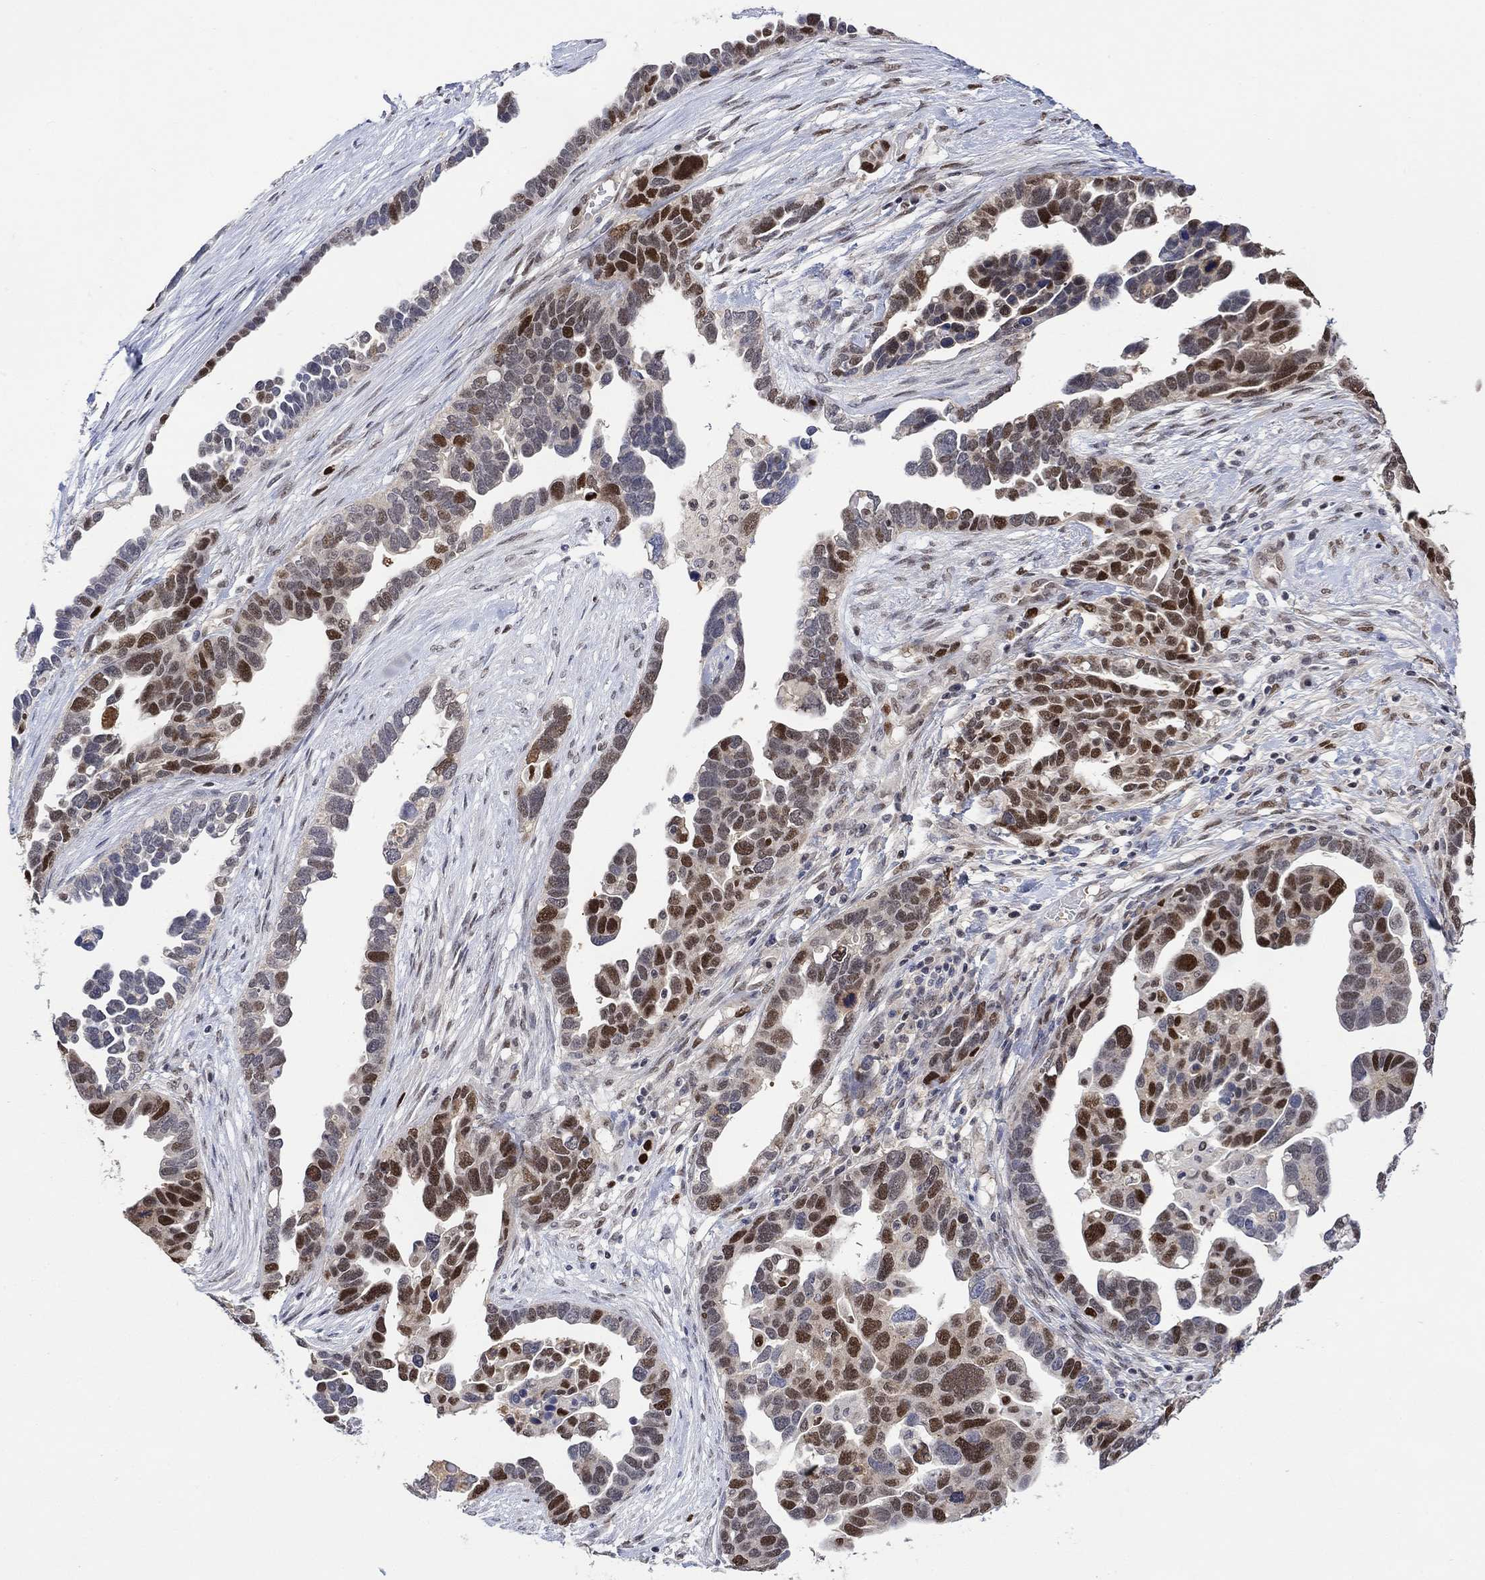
{"staining": {"intensity": "moderate", "quantity": "25%-75%", "location": "nuclear"}, "tissue": "ovarian cancer", "cell_type": "Tumor cells", "image_type": "cancer", "snomed": [{"axis": "morphology", "description": "Cystadenocarcinoma, serous, NOS"}, {"axis": "topography", "description": "Ovary"}], "caption": "Protein expression analysis of human ovarian cancer (serous cystadenocarcinoma) reveals moderate nuclear staining in approximately 25%-75% of tumor cells.", "gene": "RAD54L2", "patient": {"sex": "female", "age": 54}}